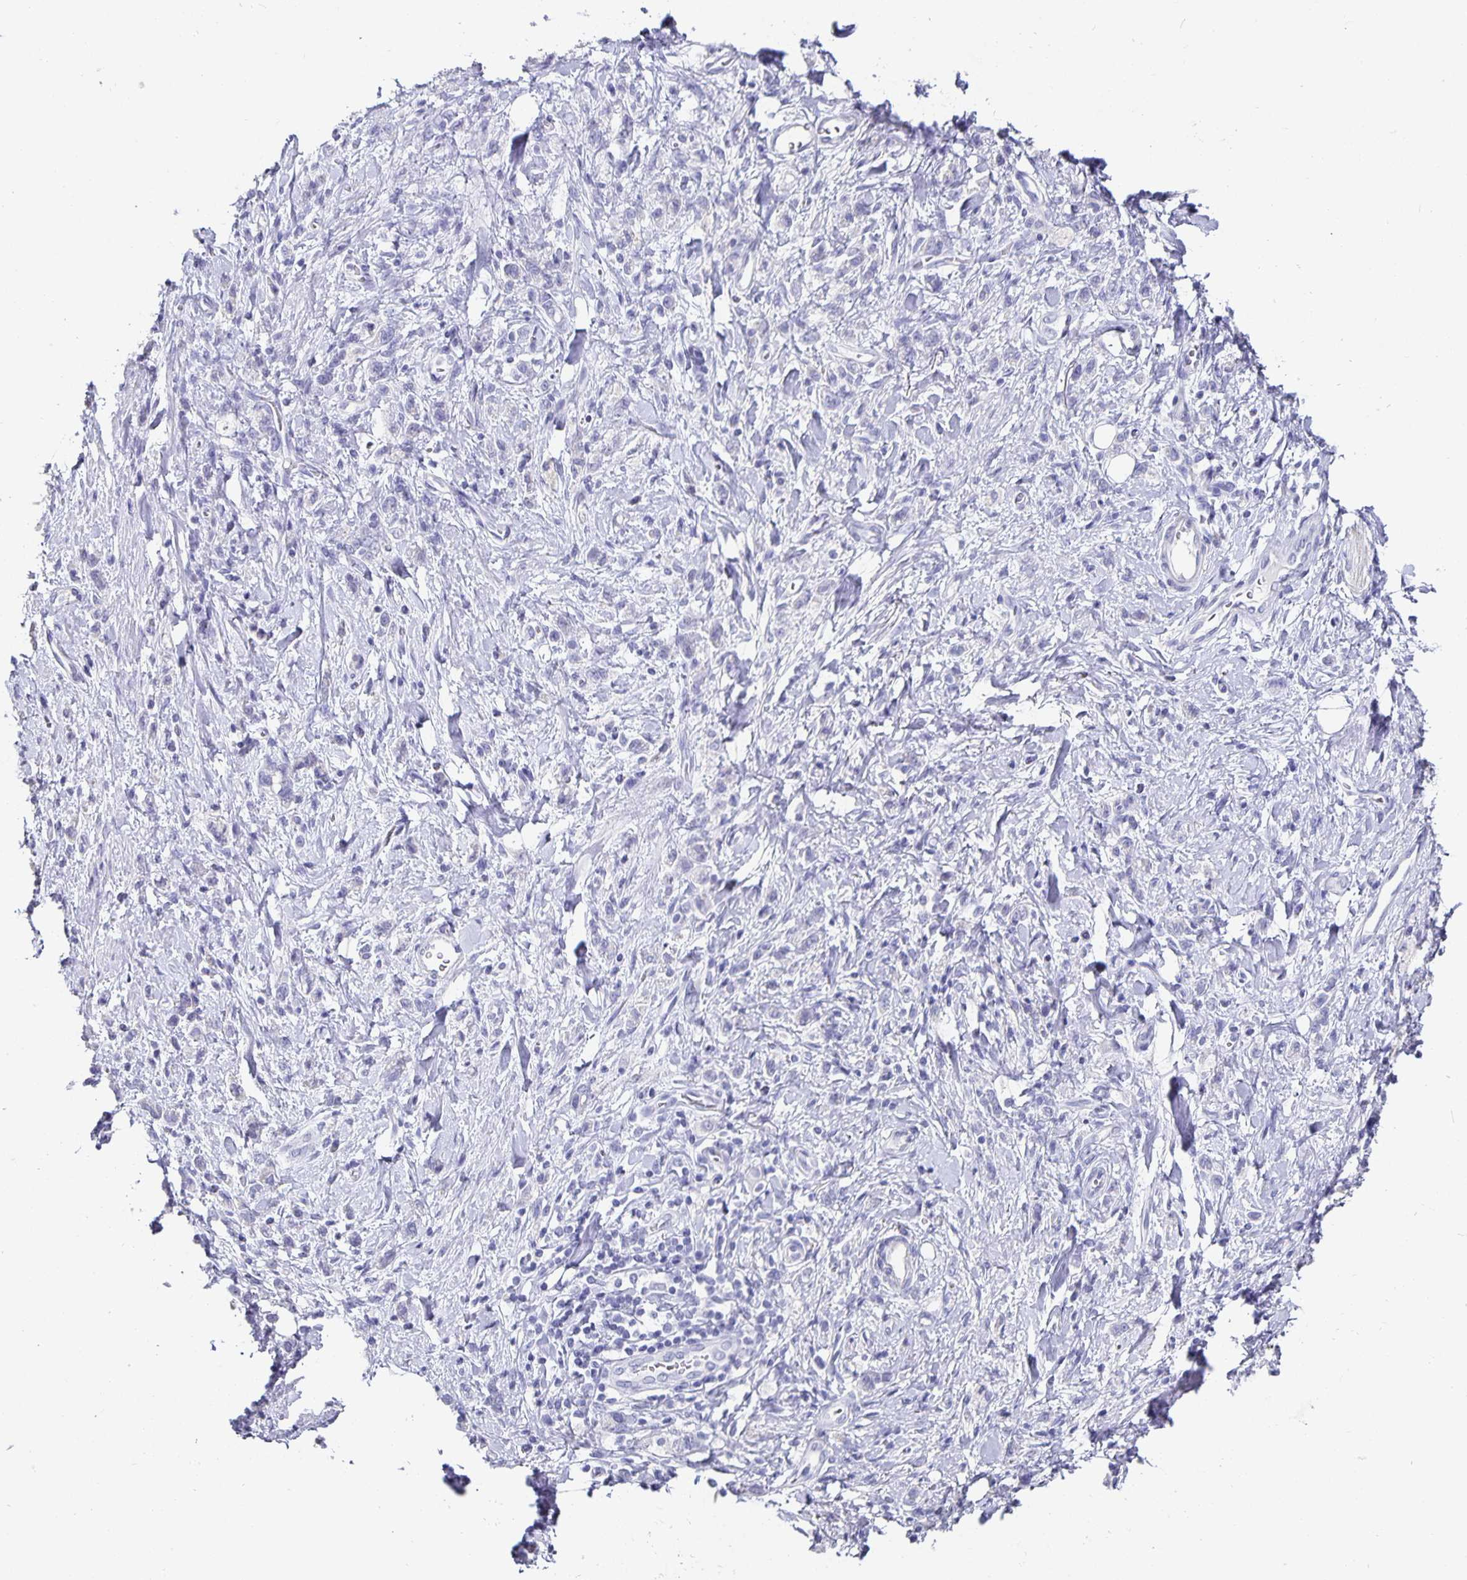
{"staining": {"intensity": "negative", "quantity": "none", "location": "none"}, "tissue": "stomach cancer", "cell_type": "Tumor cells", "image_type": "cancer", "snomed": [{"axis": "morphology", "description": "Adenocarcinoma, NOS"}, {"axis": "topography", "description": "Stomach"}], "caption": "A photomicrograph of human adenocarcinoma (stomach) is negative for staining in tumor cells. Brightfield microscopy of immunohistochemistry stained with DAB (3,3'-diaminobenzidine) (brown) and hematoxylin (blue), captured at high magnification.", "gene": "CHGA", "patient": {"sex": "male", "age": 77}}